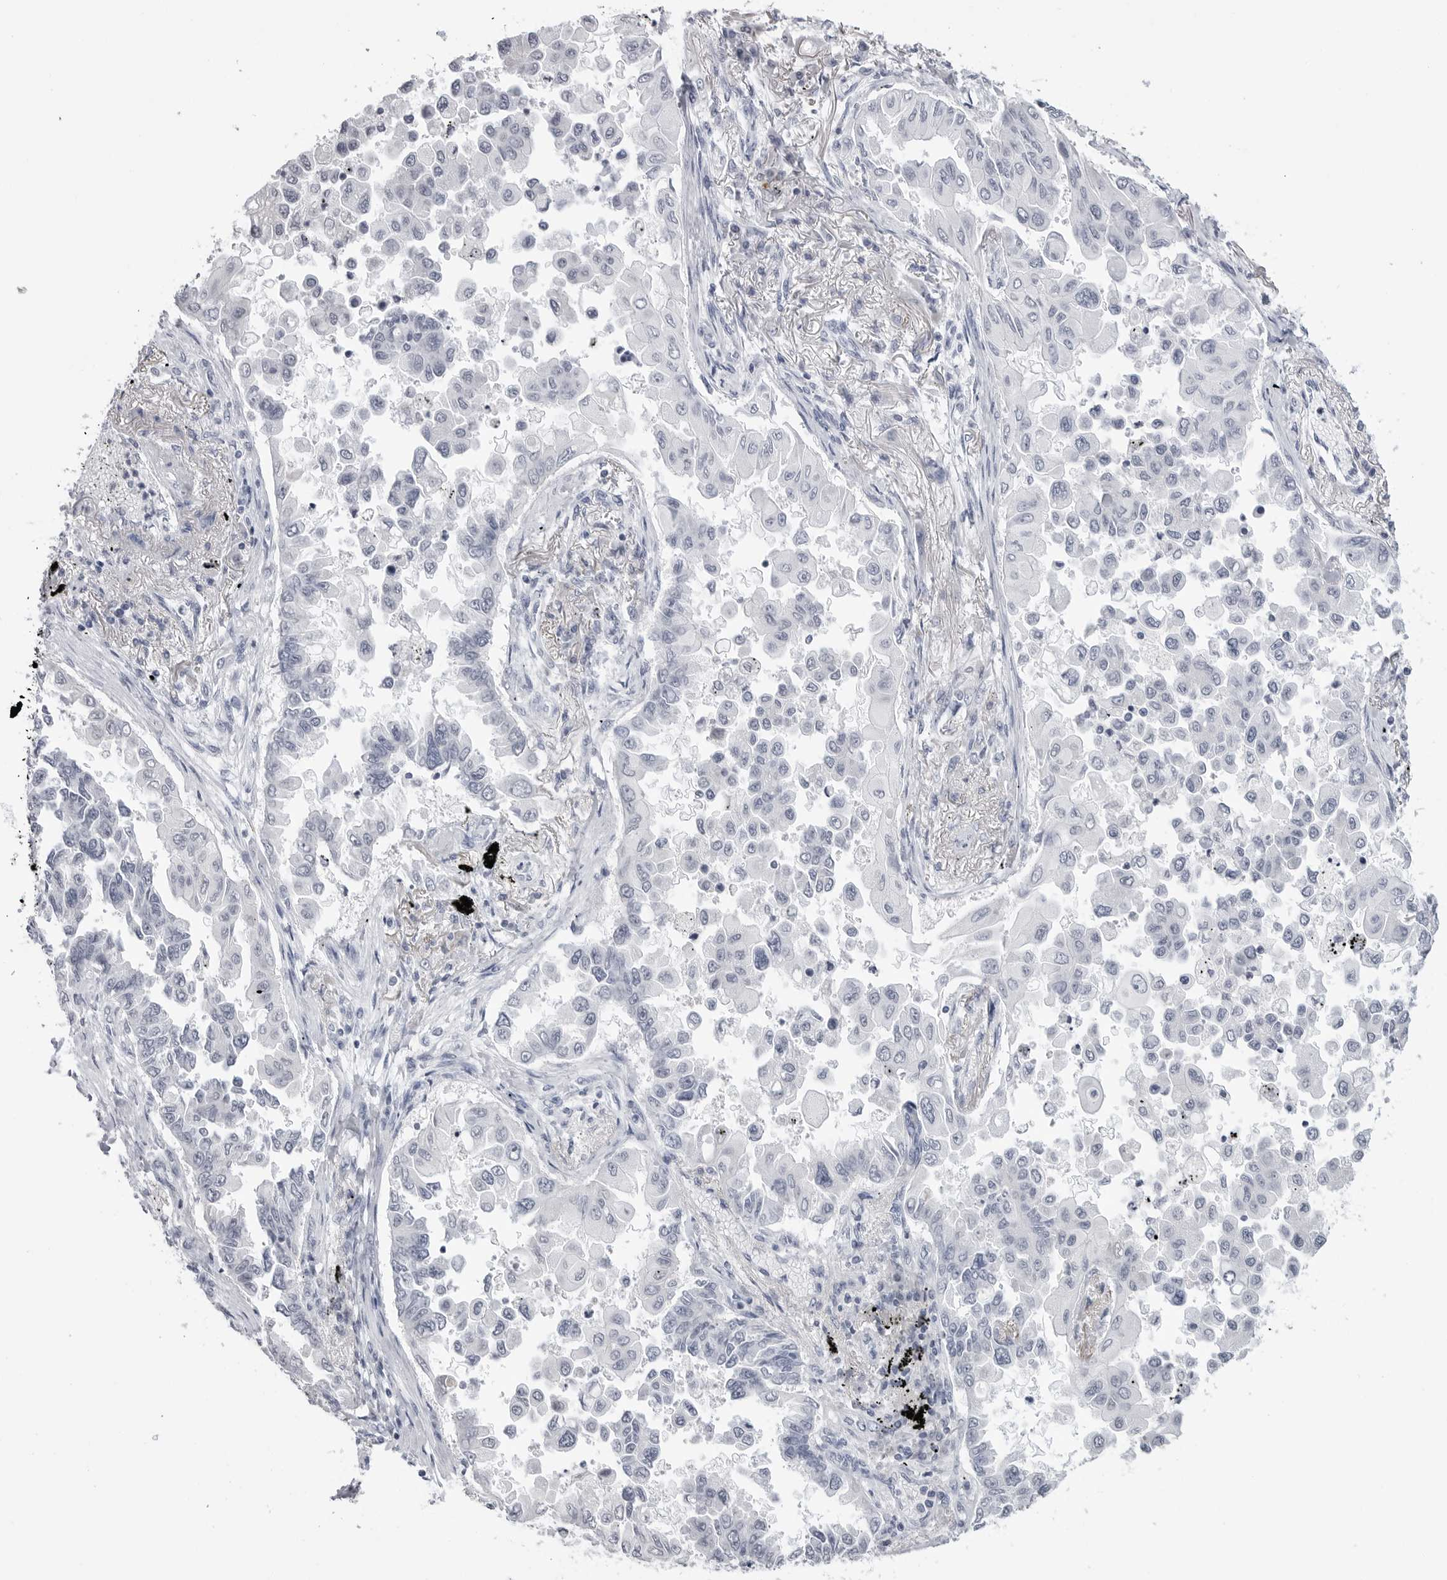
{"staining": {"intensity": "negative", "quantity": "none", "location": "none"}, "tissue": "lung cancer", "cell_type": "Tumor cells", "image_type": "cancer", "snomed": [{"axis": "morphology", "description": "Adenocarcinoma, NOS"}, {"axis": "topography", "description": "Lung"}], "caption": "Lung adenocarcinoma stained for a protein using immunohistochemistry (IHC) exhibits no expression tumor cells.", "gene": "PGA3", "patient": {"sex": "female", "age": 67}}